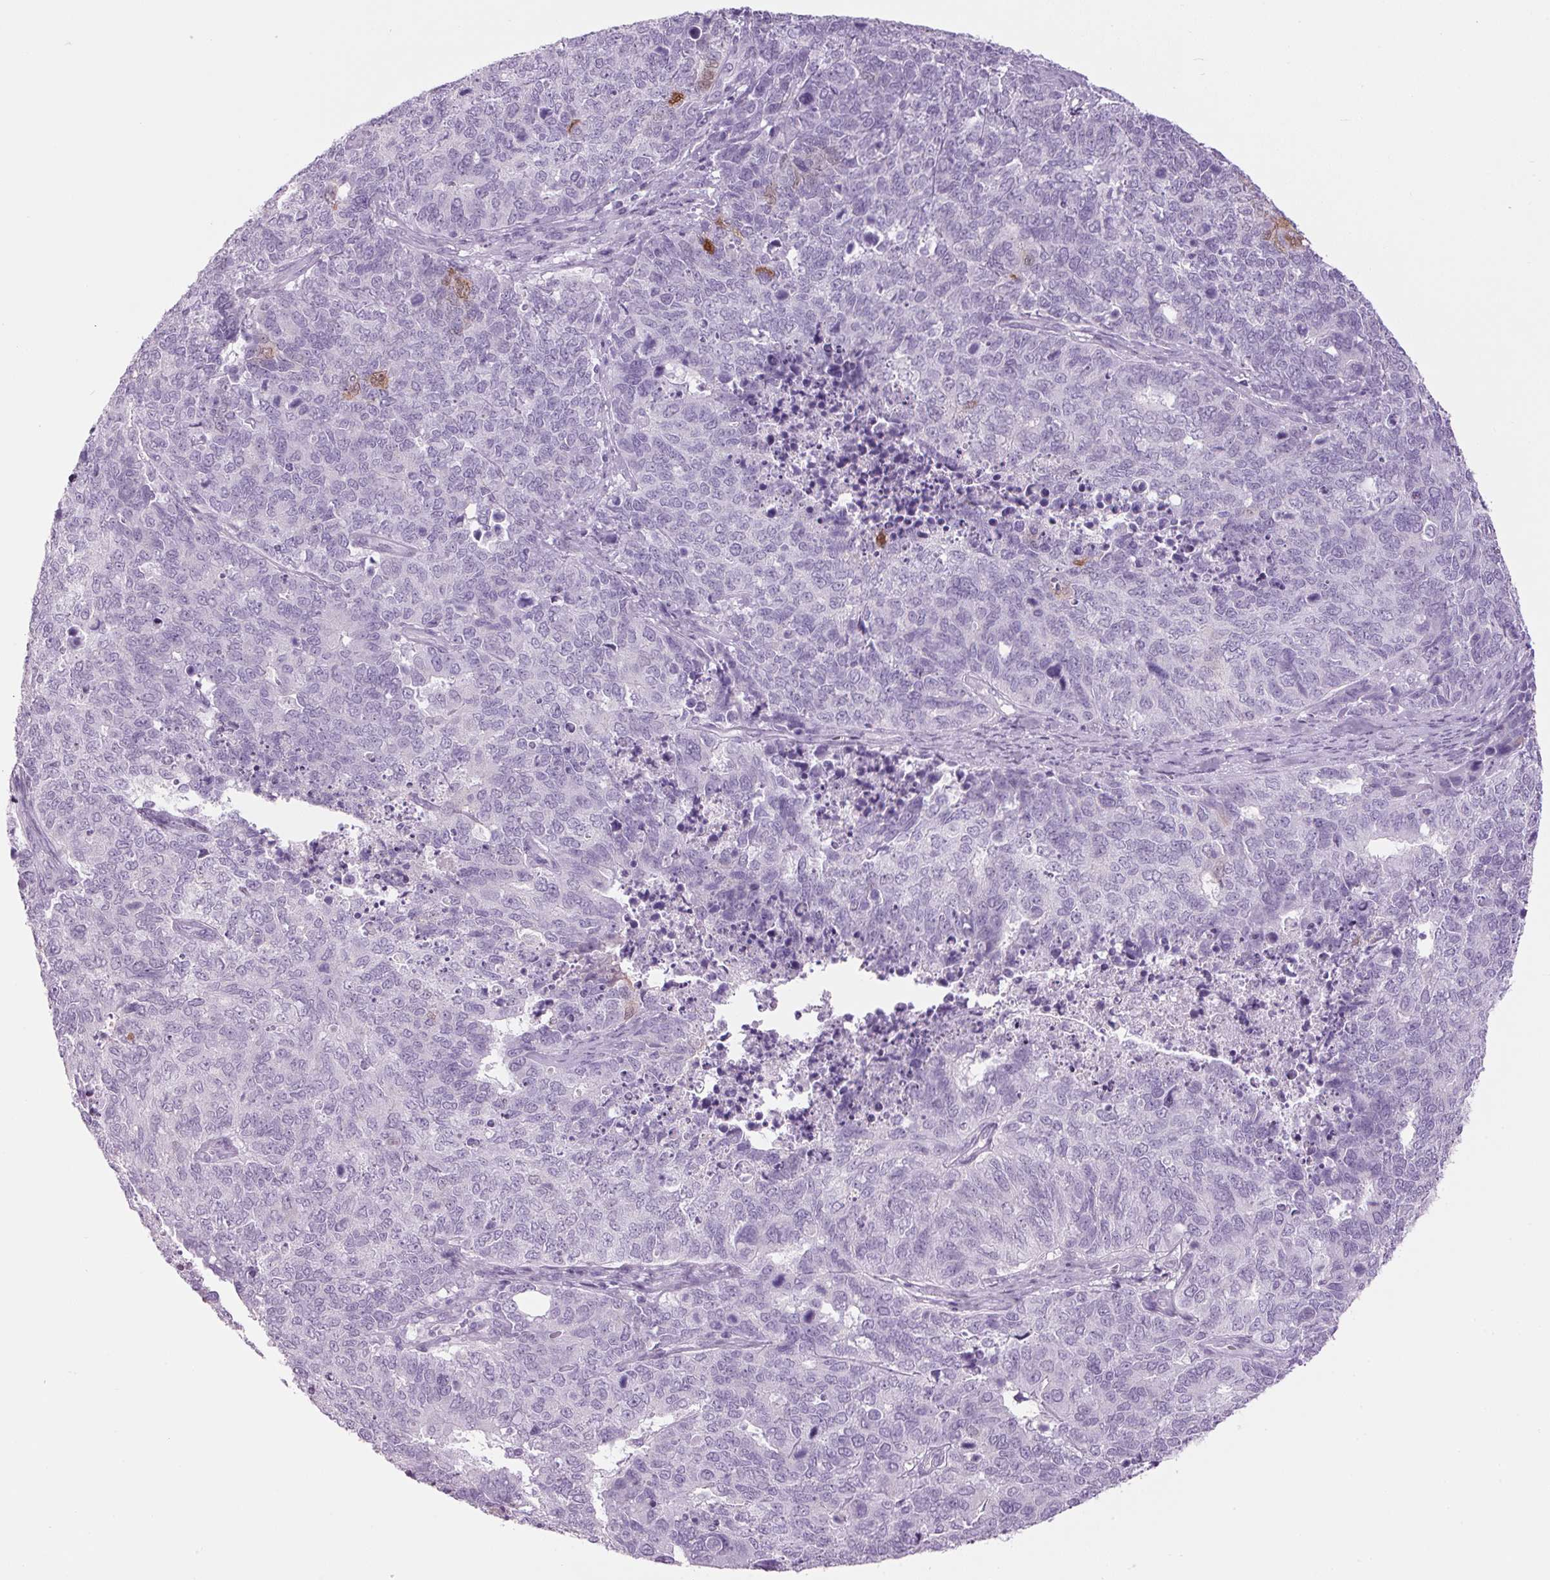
{"staining": {"intensity": "negative", "quantity": "none", "location": "none"}, "tissue": "cervical cancer", "cell_type": "Tumor cells", "image_type": "cancer", "snomed": [{"axis": "morphology", "description": "Adenocarcinoma, NOS"}, {"axis": "topography", "description": "Cervix"}], "caption": "A histopathology image of human cervical adenocarcinoma is negative for staining in tumor cells.", "gene": "PPP1R1A", "patient": {"sex": "female", "age": 63}}